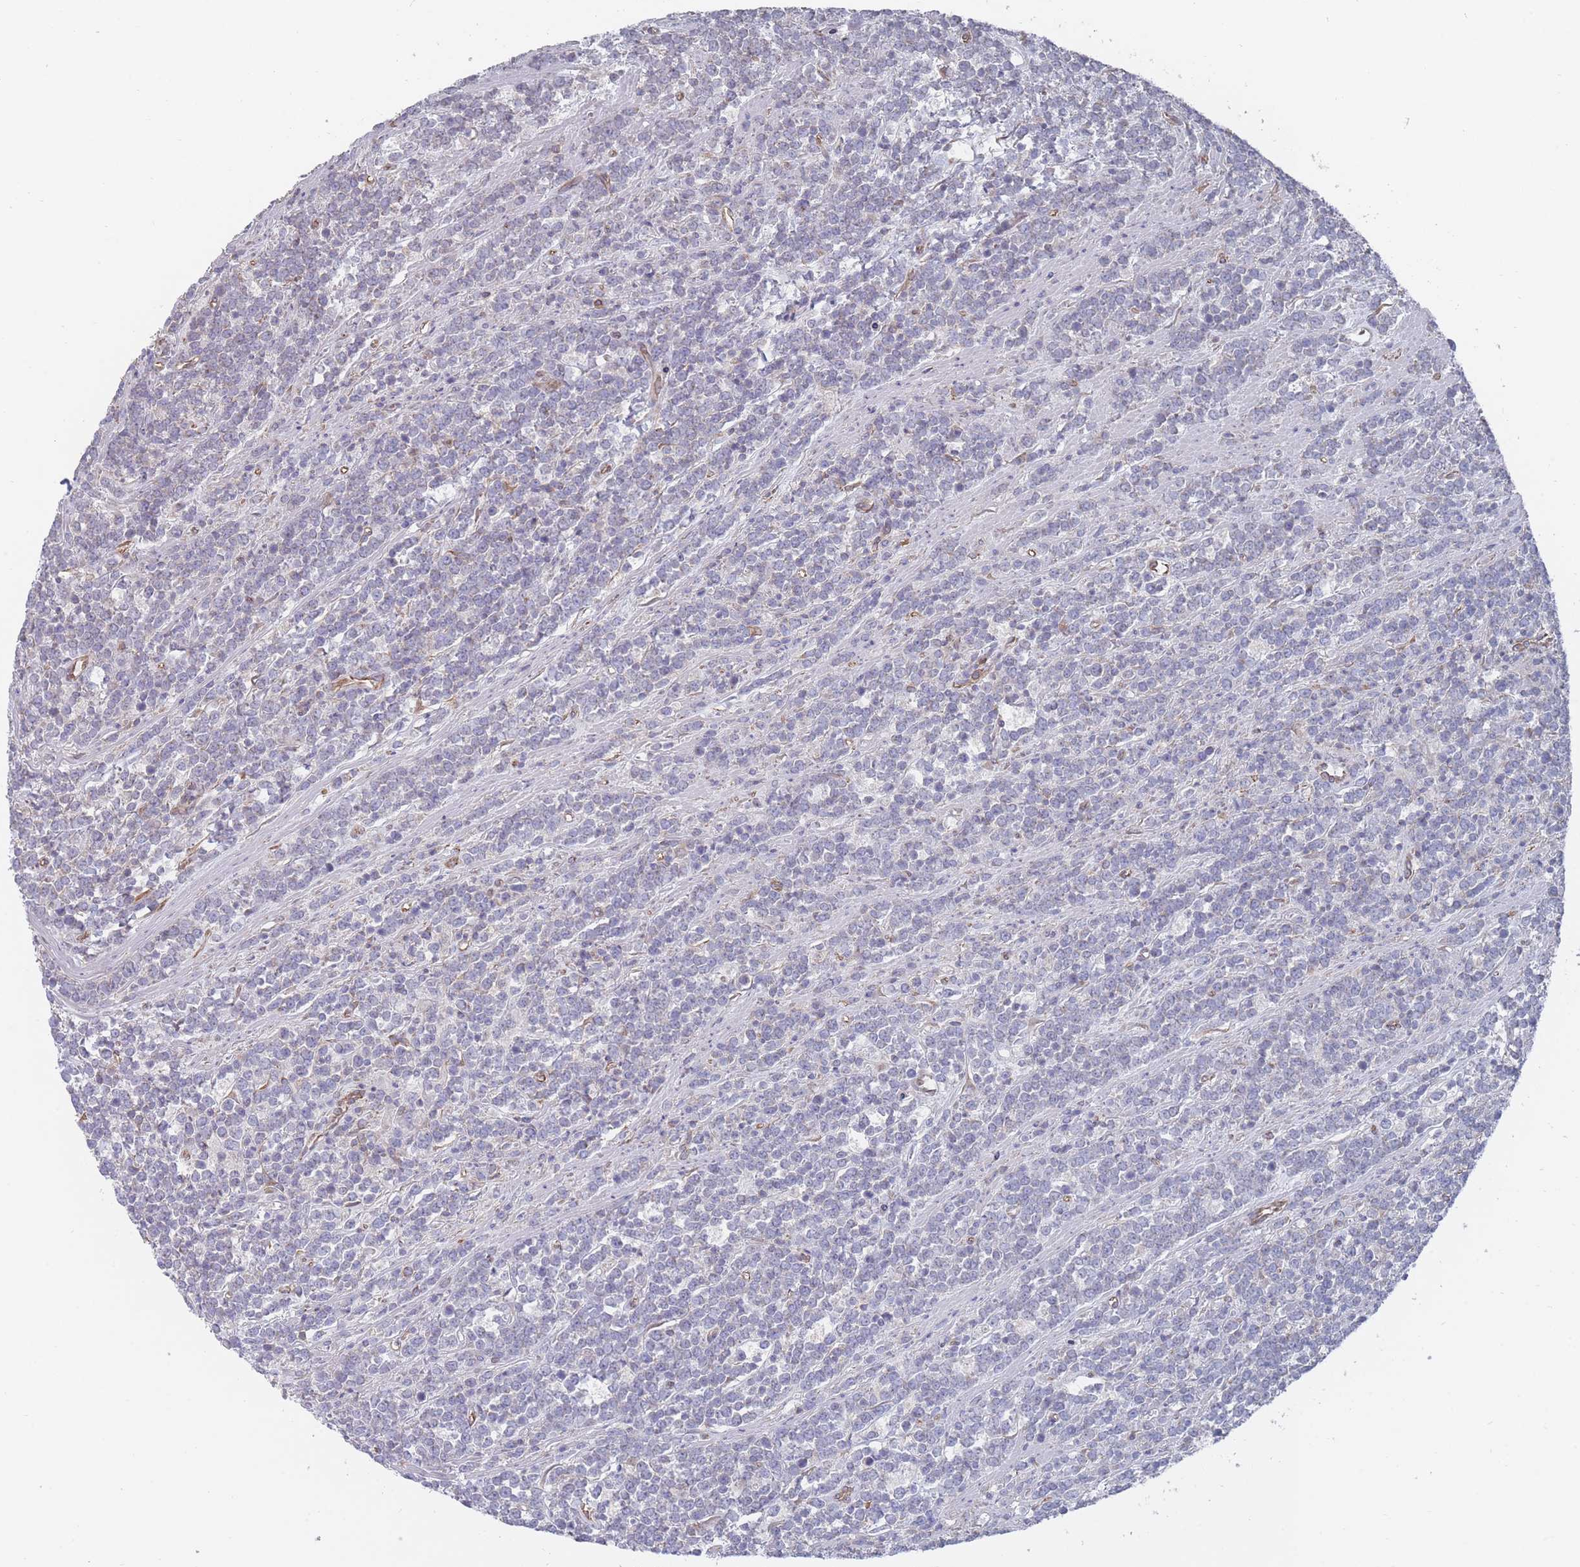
{"staining": {"intensity": "negative", "quantity": "none", "location": "none"}, "tissue": "lymphoma", "cell_type": "Tumor cells", "image_type": "cancer", "snomed": [{"axis": "morphology", "description": "Malignant lymphoma, non-Hodgkin's type, High grade"}, {"axis": "topography", "description": "Small intestine"}, {"axis": "topography", "description": "Colon"}], "caption": "Lymphoma was stained to show a protein in brown. There is no significant staining in tumor cells.", "gene": "SLC1A6", "patient": {"sex": "male", "age": 8}}